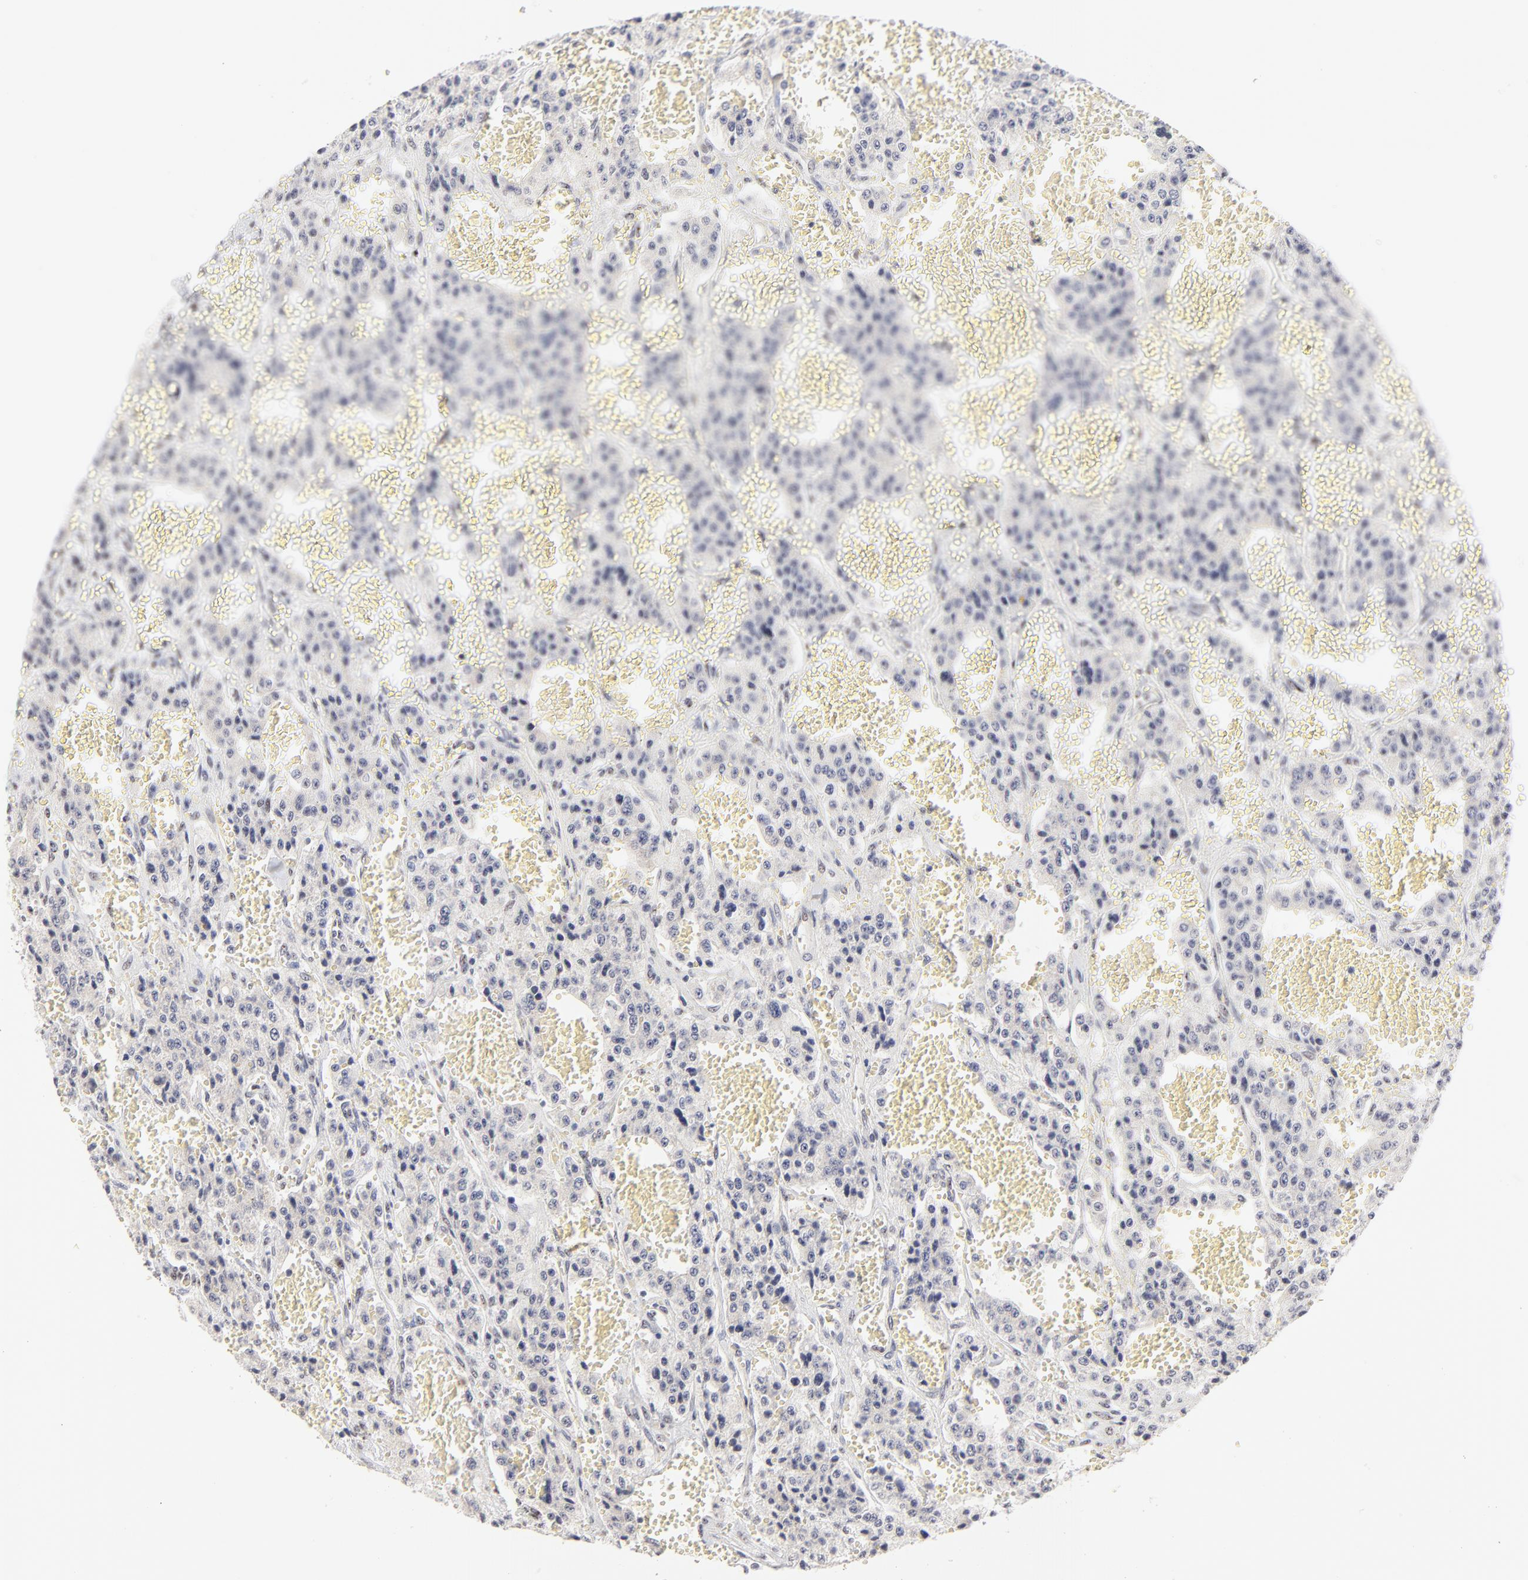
{"staining": {"intensity": "negative", "quantity": "none", "location": "none"}, "tissue": "carcinoid", "cell_type": "Tumor cells", "image_type": "cancer", "snomed": [{"axis": "morphology", "description": "Carcinoid, malignant, NOS"}, {"axis": "topography", "description": "Small intestine"}], "caption": "Tumor cells show no significant protein positivity in carcinoid (malignant).", "gene": "STAT3", "patient": {"sex": "male", "age": 52}}